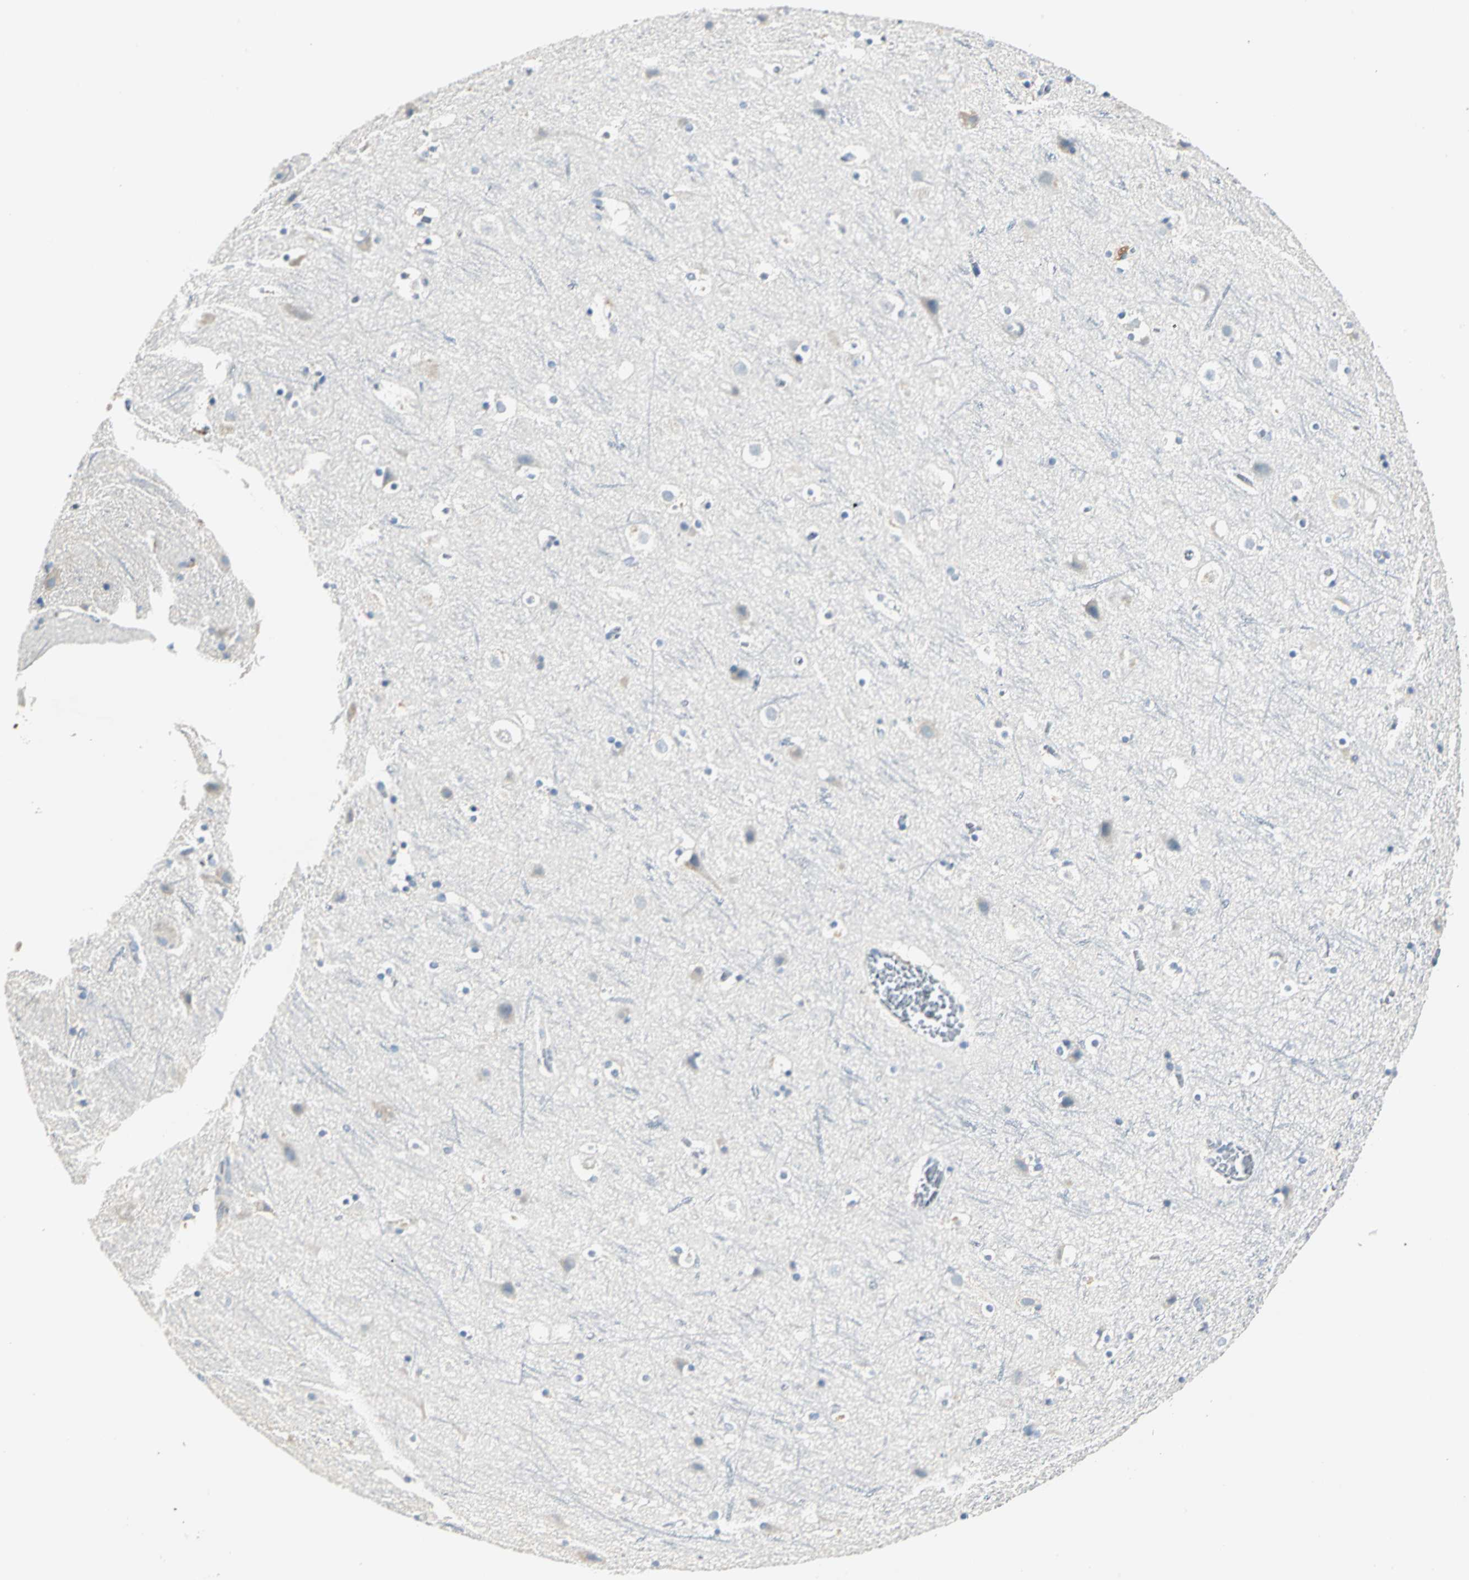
{"staining": {"intensity": "negative", "quantity": "none", "location": "none"}, "tissue": "cerebral cortex", "cell_type": "Endothelial cells", "image_type": "normal", "snomed": [{"axis": "morphology", "description": "Normal tissue, NOS"}, {"axis": "topography", "description": "Cerebral cortex"}], "caption": "This is an immunohistochemistry photomicrograph of normal cerebral cortex. There is no expression in endothelial cells.", "gene": "B3GNT2", "patient": {"sex": "male", "age": 45}}